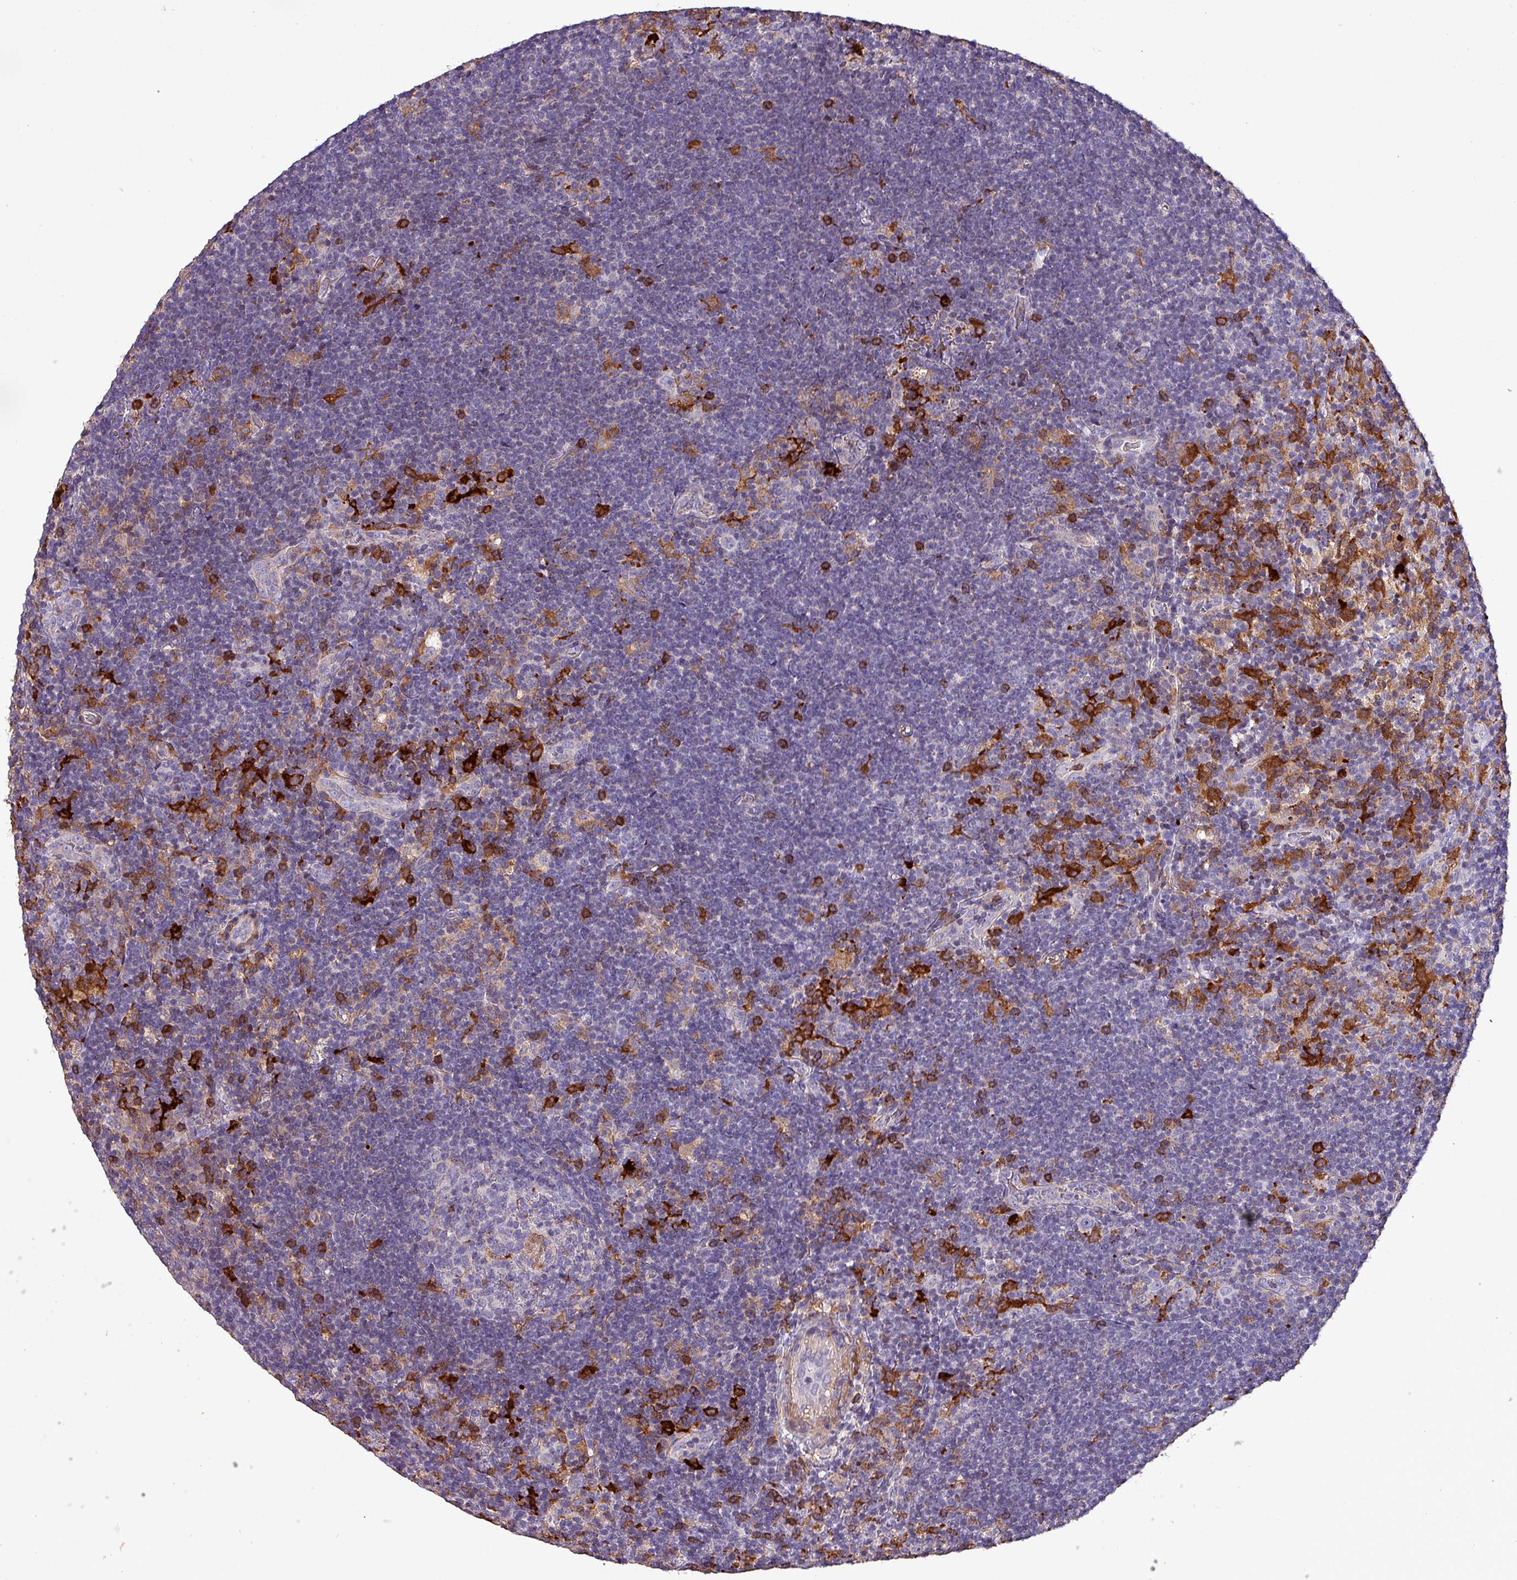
{"staining": {"intensity": "negative", "quantity": "none", "location": "none"}, "tissue": "lymphoma", "cell_type": "Tumor cells", "image_type": "cancer", "snomed": [{"axis": "morphology", "description": "Hodgkin's disease, NOS"}, {"axis": "topography", "description": "Lymph node"}], "caption": "Lymphoma was stained to show a protein in brown. There is no significant staining in tumor cells.", "gene": "SCIN", "patient": {"sex": "female", "age": 57}}